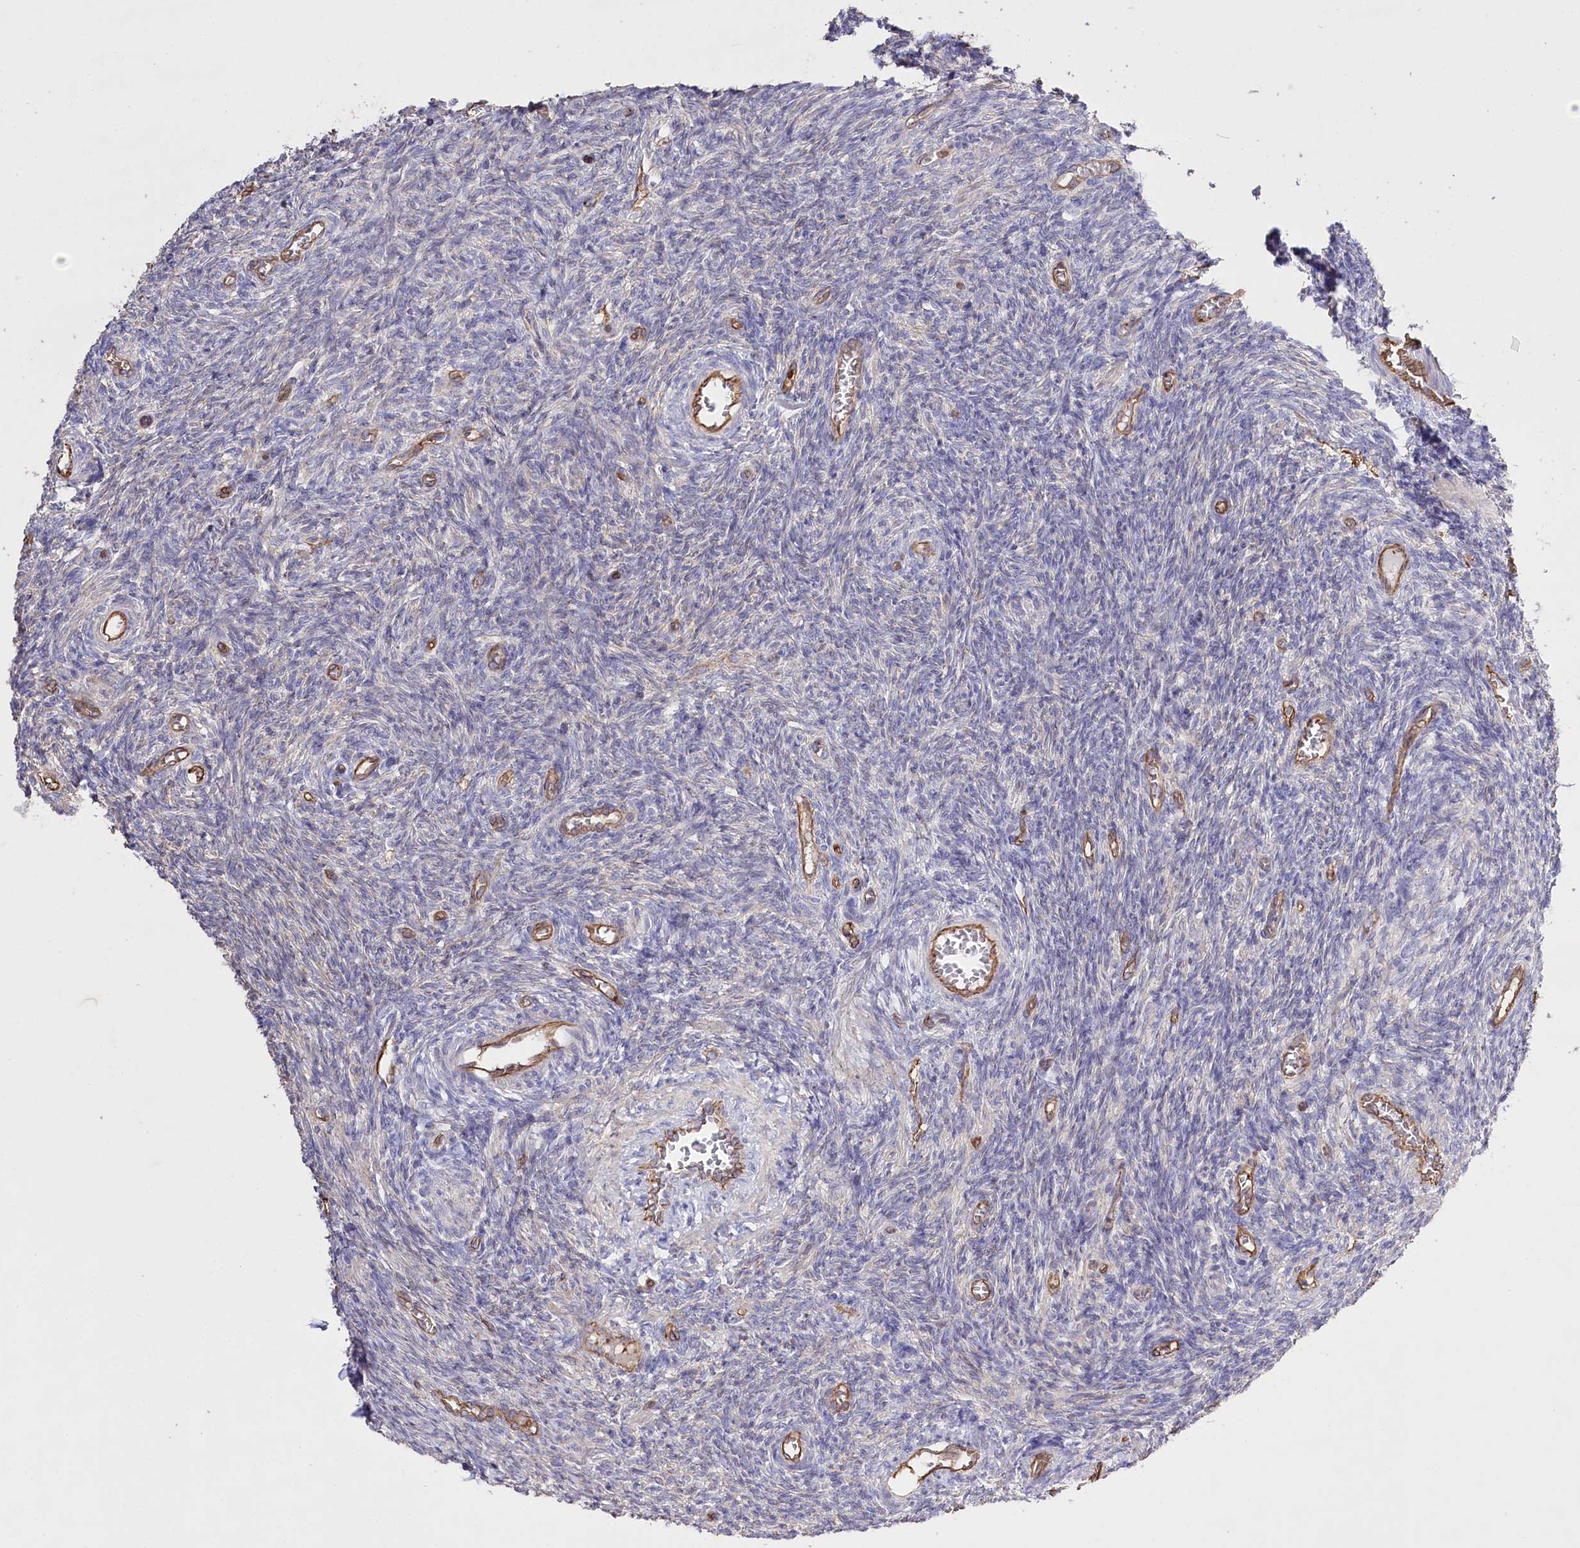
{"staining": {"intensity": "negative", "quantity": "none", "location": "none"}, "tissue": "ovary", "cell_type": "Ovarian stroma cells", "image_type": "normal", "snomed": [{"axis": "morphology", "description": "Normal tissue, NOS"}, {"axis": "topography", "description": "Ovary"}], "caption": "A photomicrograph of human ovary is negative for staining in ovarian stroma cells.", "gene": "SLC39A10", "patient": {"sex": "female", "age": 27}}